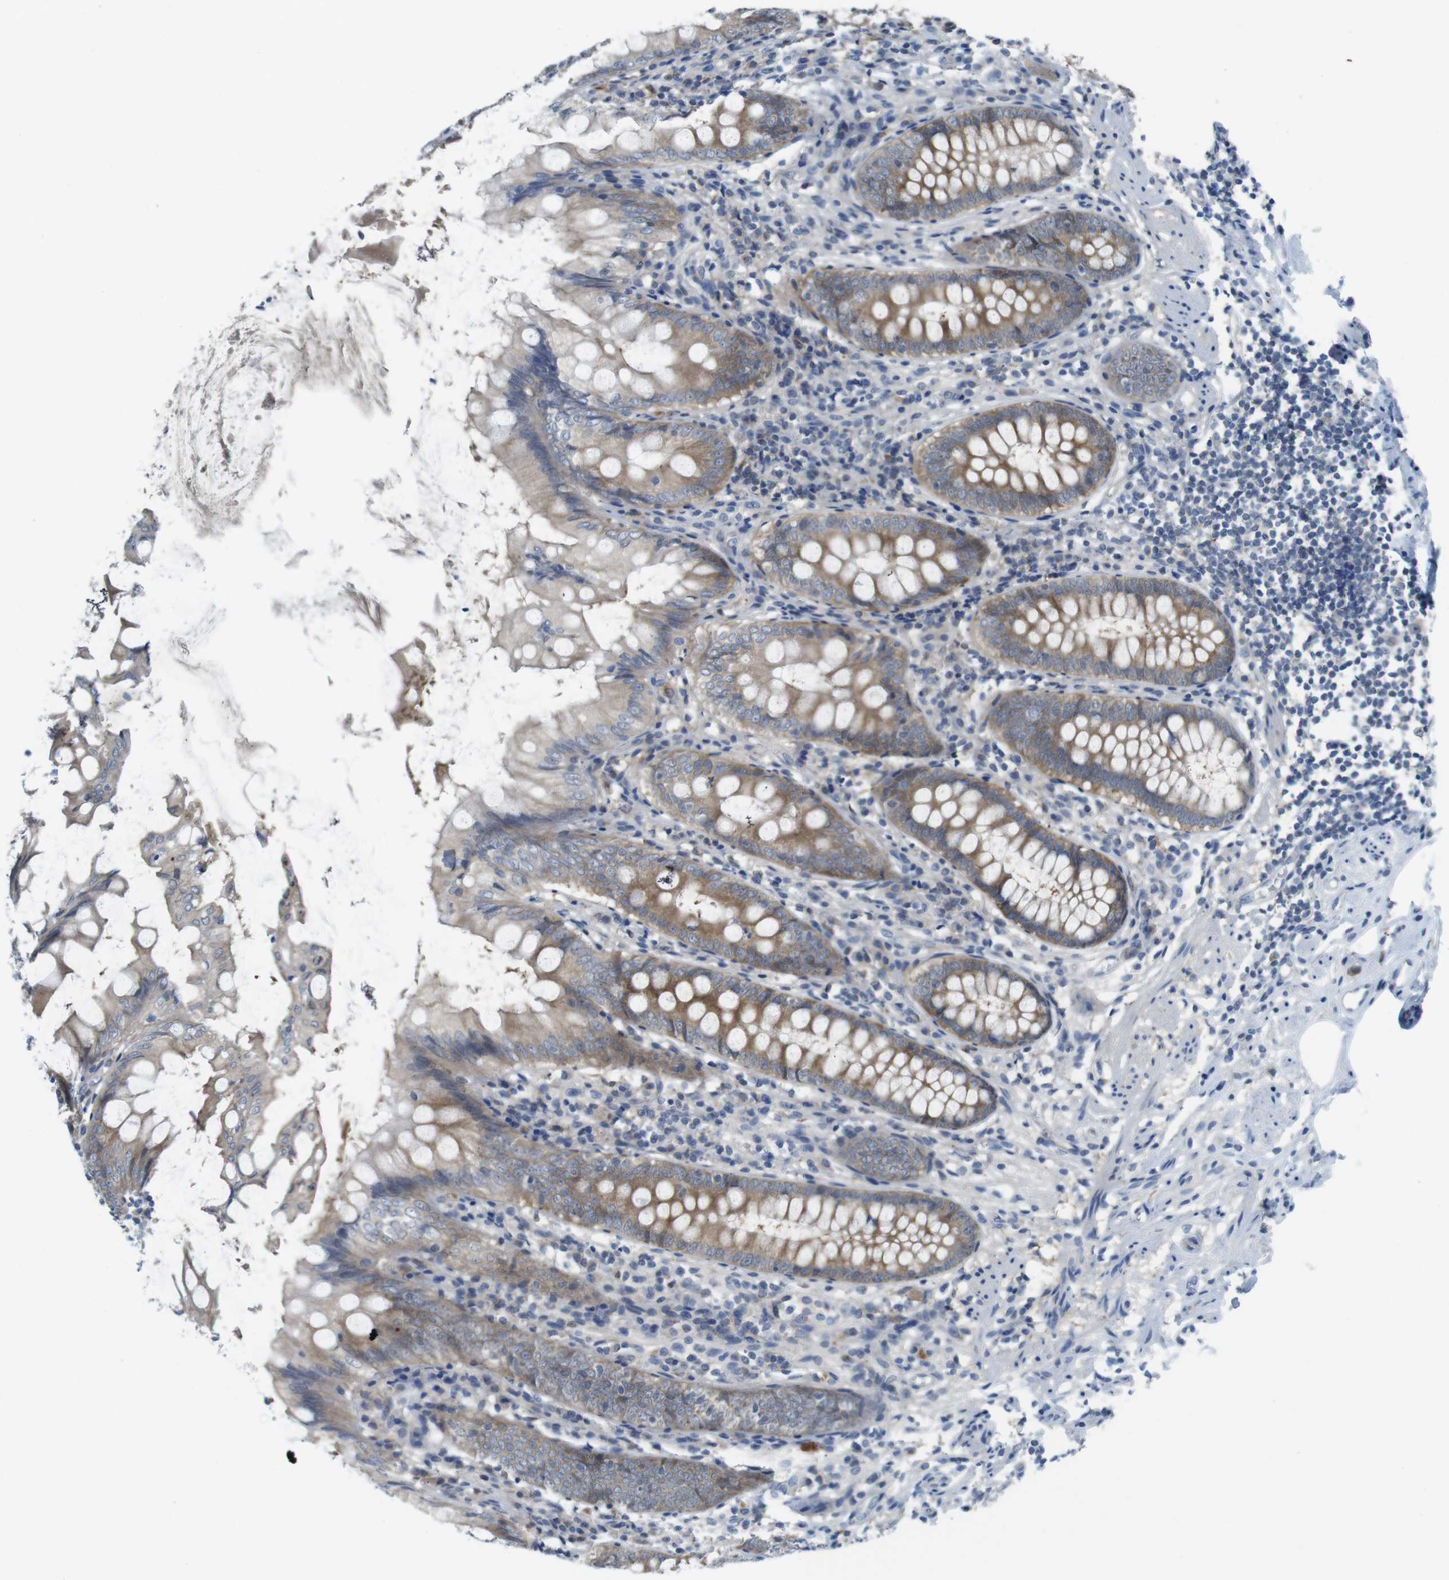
{"staining": {"intensity": "moderate", "quantity": ">75%", "location": "cytoplasmic/membranous"}, "tissue": "appendix", "cell_type": "Glandular cells", "image_type": "normal", "snomed": [{"axis": "morphology", "description": "Normal tissue, NOS"}, {"axis": "topography", "description": "Appendix"}], "caption": "This is an image of IHC staining of benign appendix, which shows moderate positivity in the cytoplasmic/membranous of glandular cells.", "gene": "CASP2", "patient": {"sex": "female", "age": 77}}